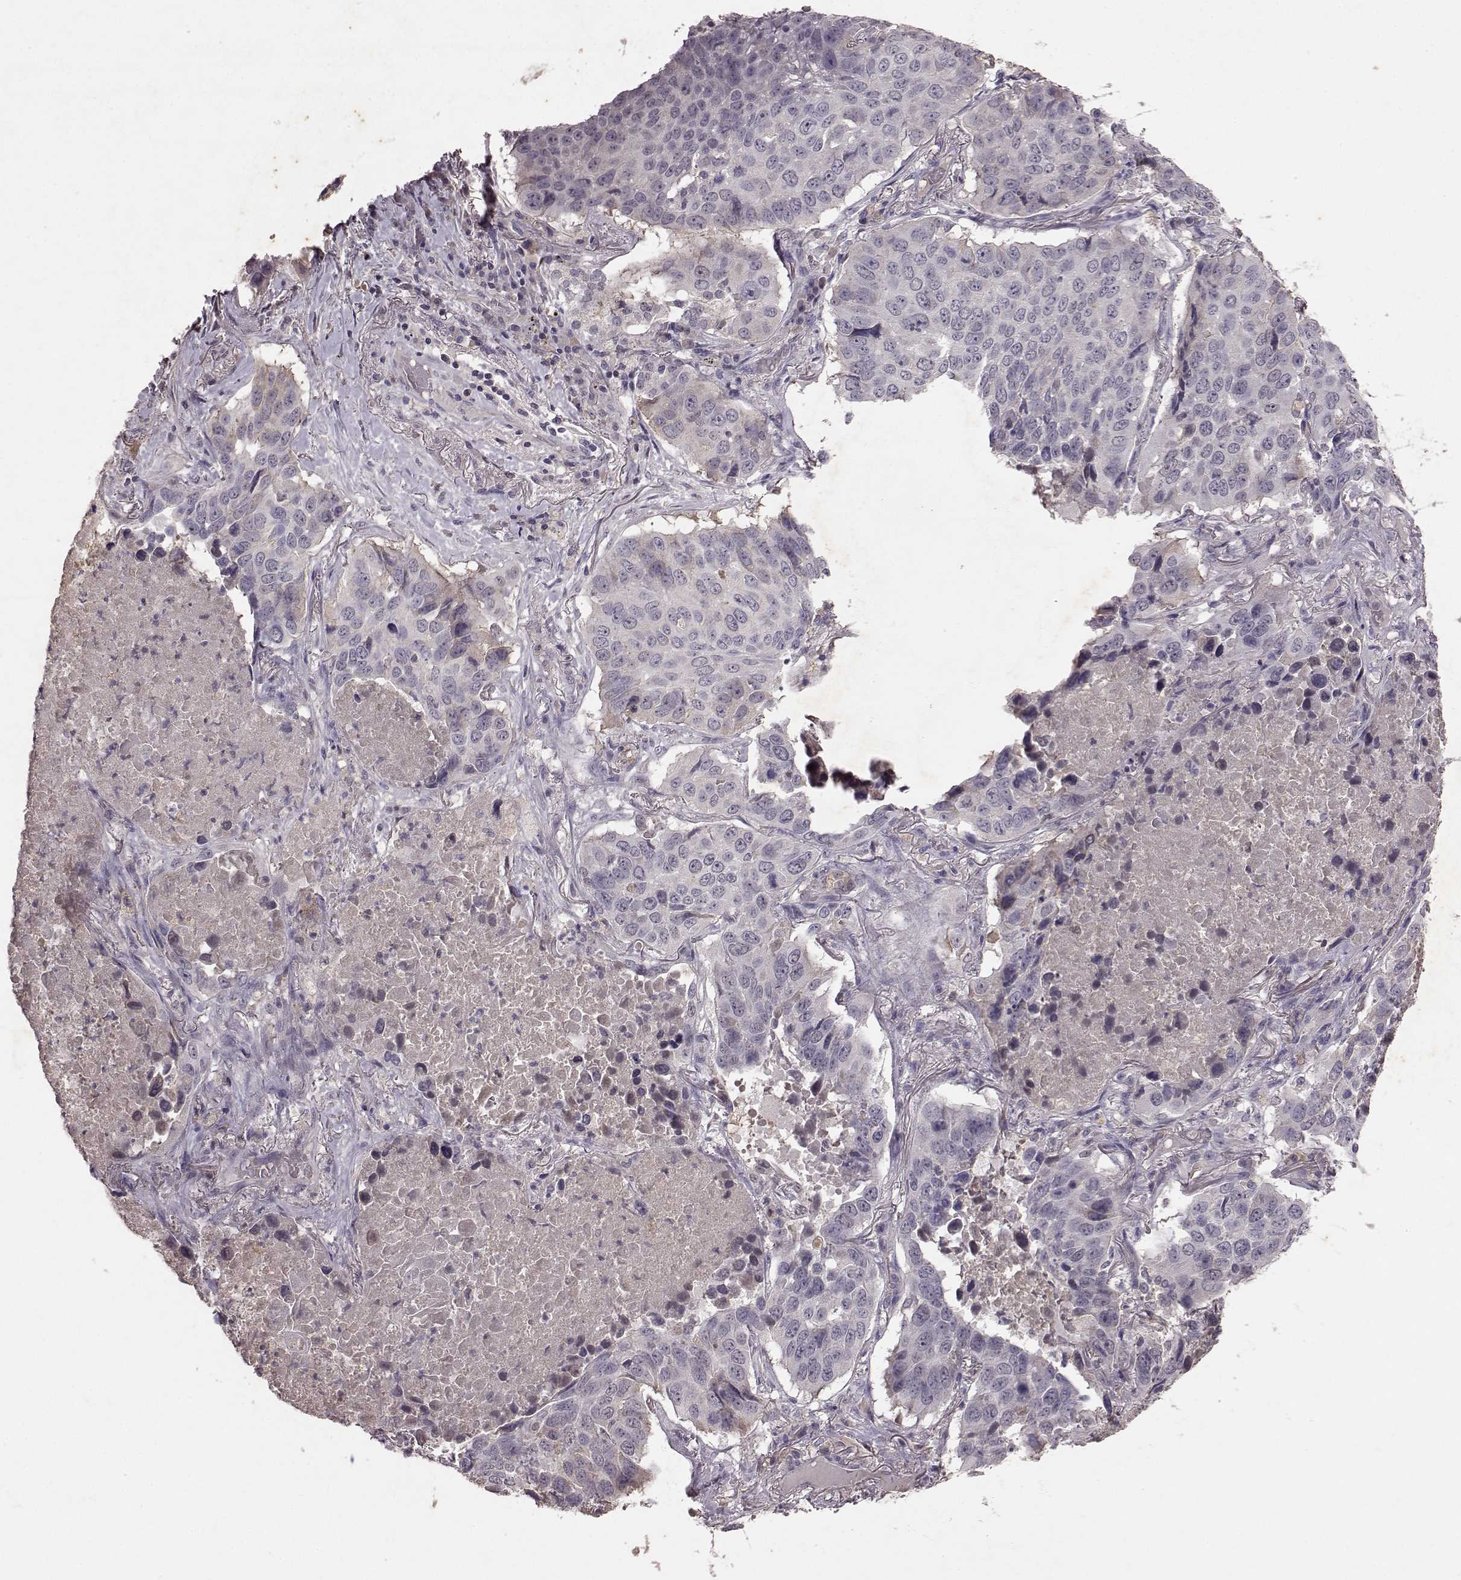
{"staining": {"intensity": "negative", "quantity": "none", "location": "none"}, "tissue": "lung cancer", "cell_type": "Tumor cells", "image_type": "cancer", "snomed": [{"axis": "morphology", "description": "Normal tissue, NOS"}, {"axis": "morphology", "description": "Squamous cell carcinoma, NOS"}, {"axis": "topography", "description": "Bronchus"}, {"axis": "topography", "description": "Lung"}], "caption": "A micrograph of squamous cell carcinoma (lung) stained for a protein reveals no brown staining in tumor cells.", "gene": "FRRS1L", "patient": {"sex": "male", "age": 64}}